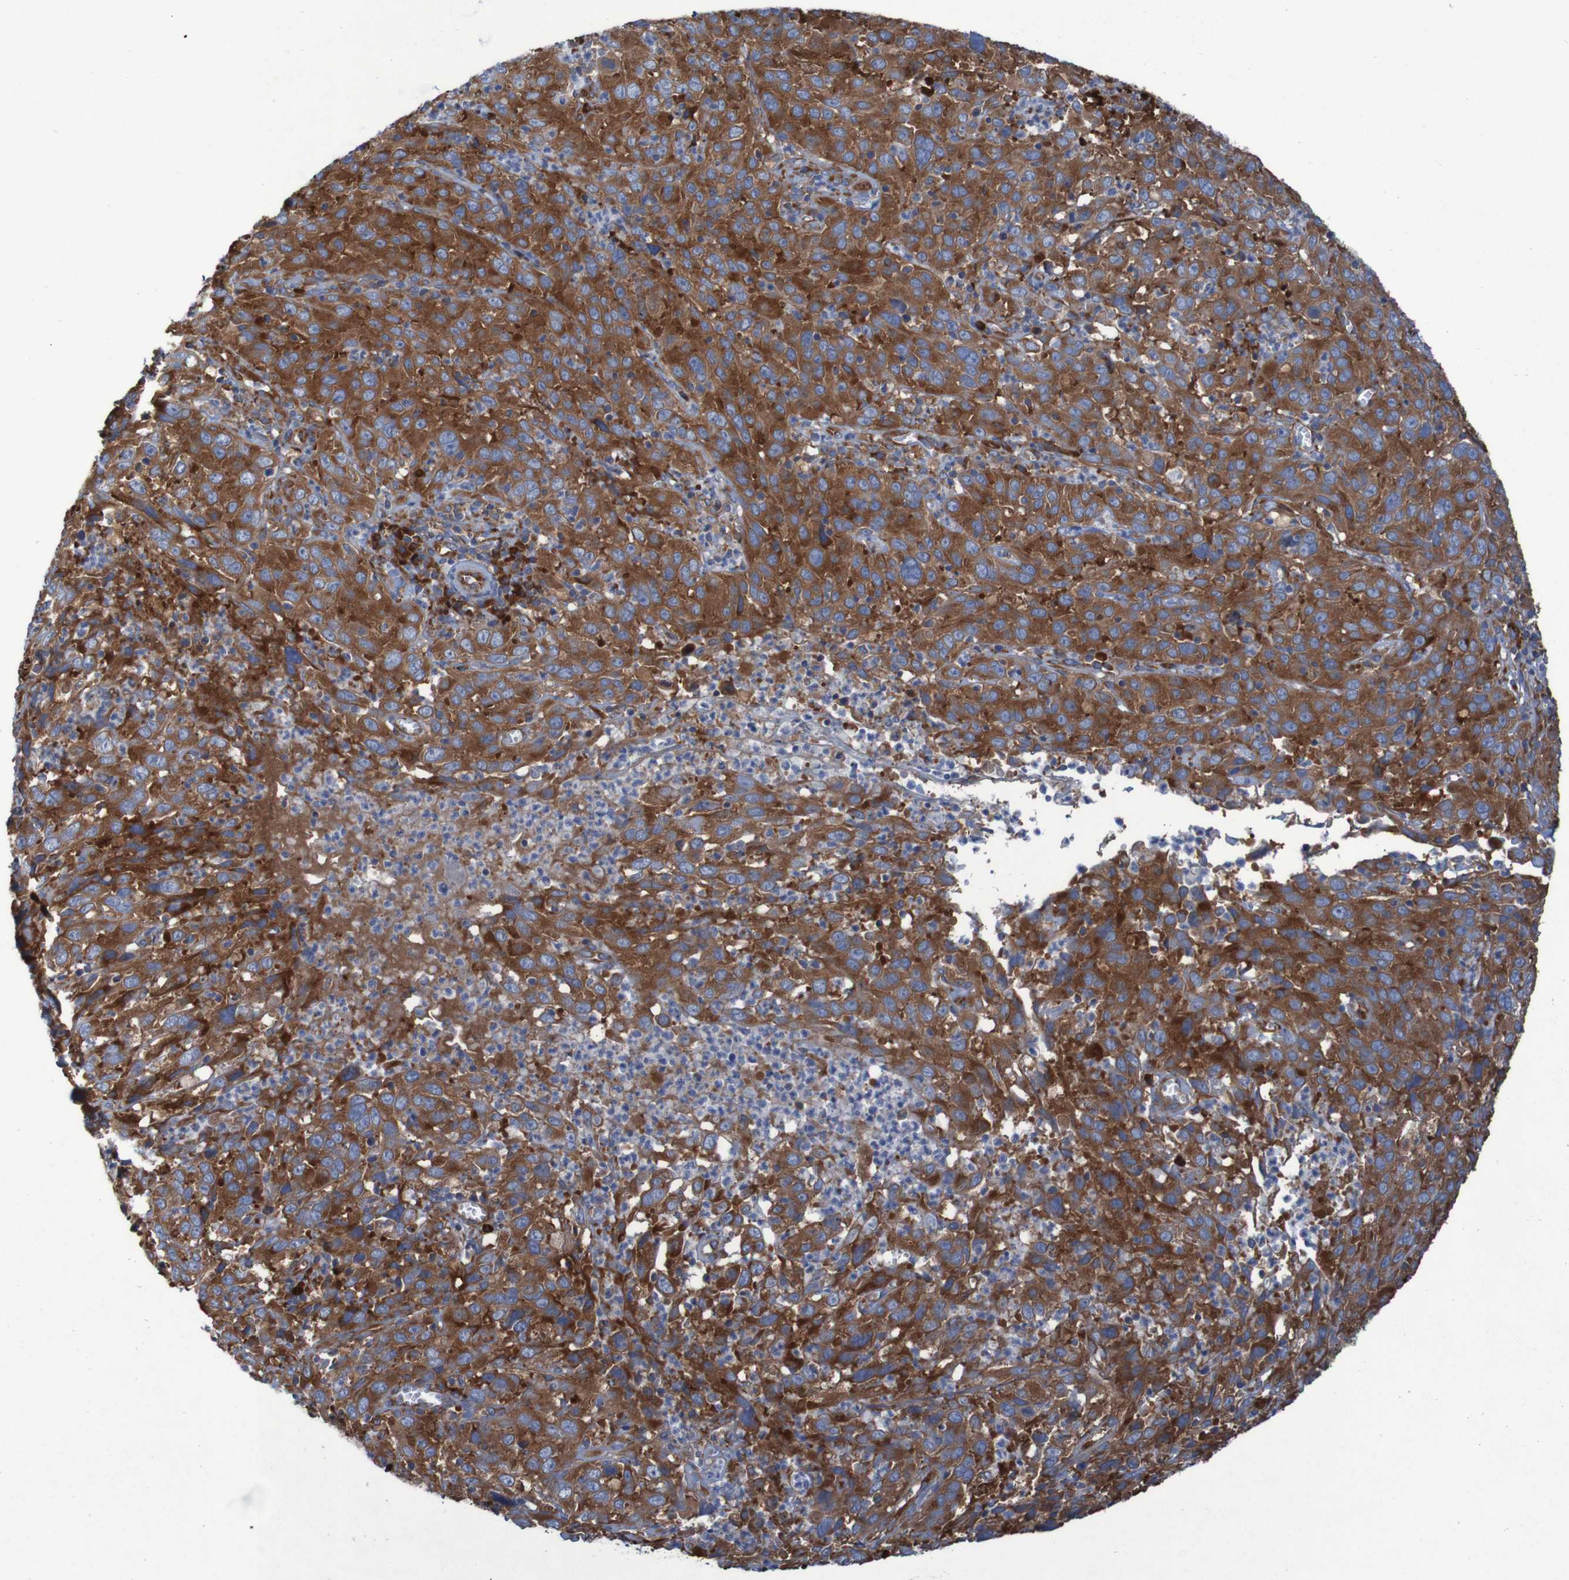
{"staining": {"intensity": "strong", "quantity": ">75%", "location": "cytoplasmic/membranous"}, "tissue": "cervical cancer", "cell_type": "Tumor cells", "image_type": "cancer", "snomed": [{"axis": "morphology", "description": "Squamous cell carcinoma, NOS"}, {"axis": "topography", "description": "Cervix"}], "caption": "Cervical cancer stained with DAB (3,3'-diaminobenzidine) immunohistochemistry (IHC) reveals high levels of strong cytoplasmic/membranous positivity in about >75% of tumor cells. (Brightfield microscopy of DAB IHC at high magnification).", "gene": "RPL10", "patient": {"sex": "female", "age": 32}}